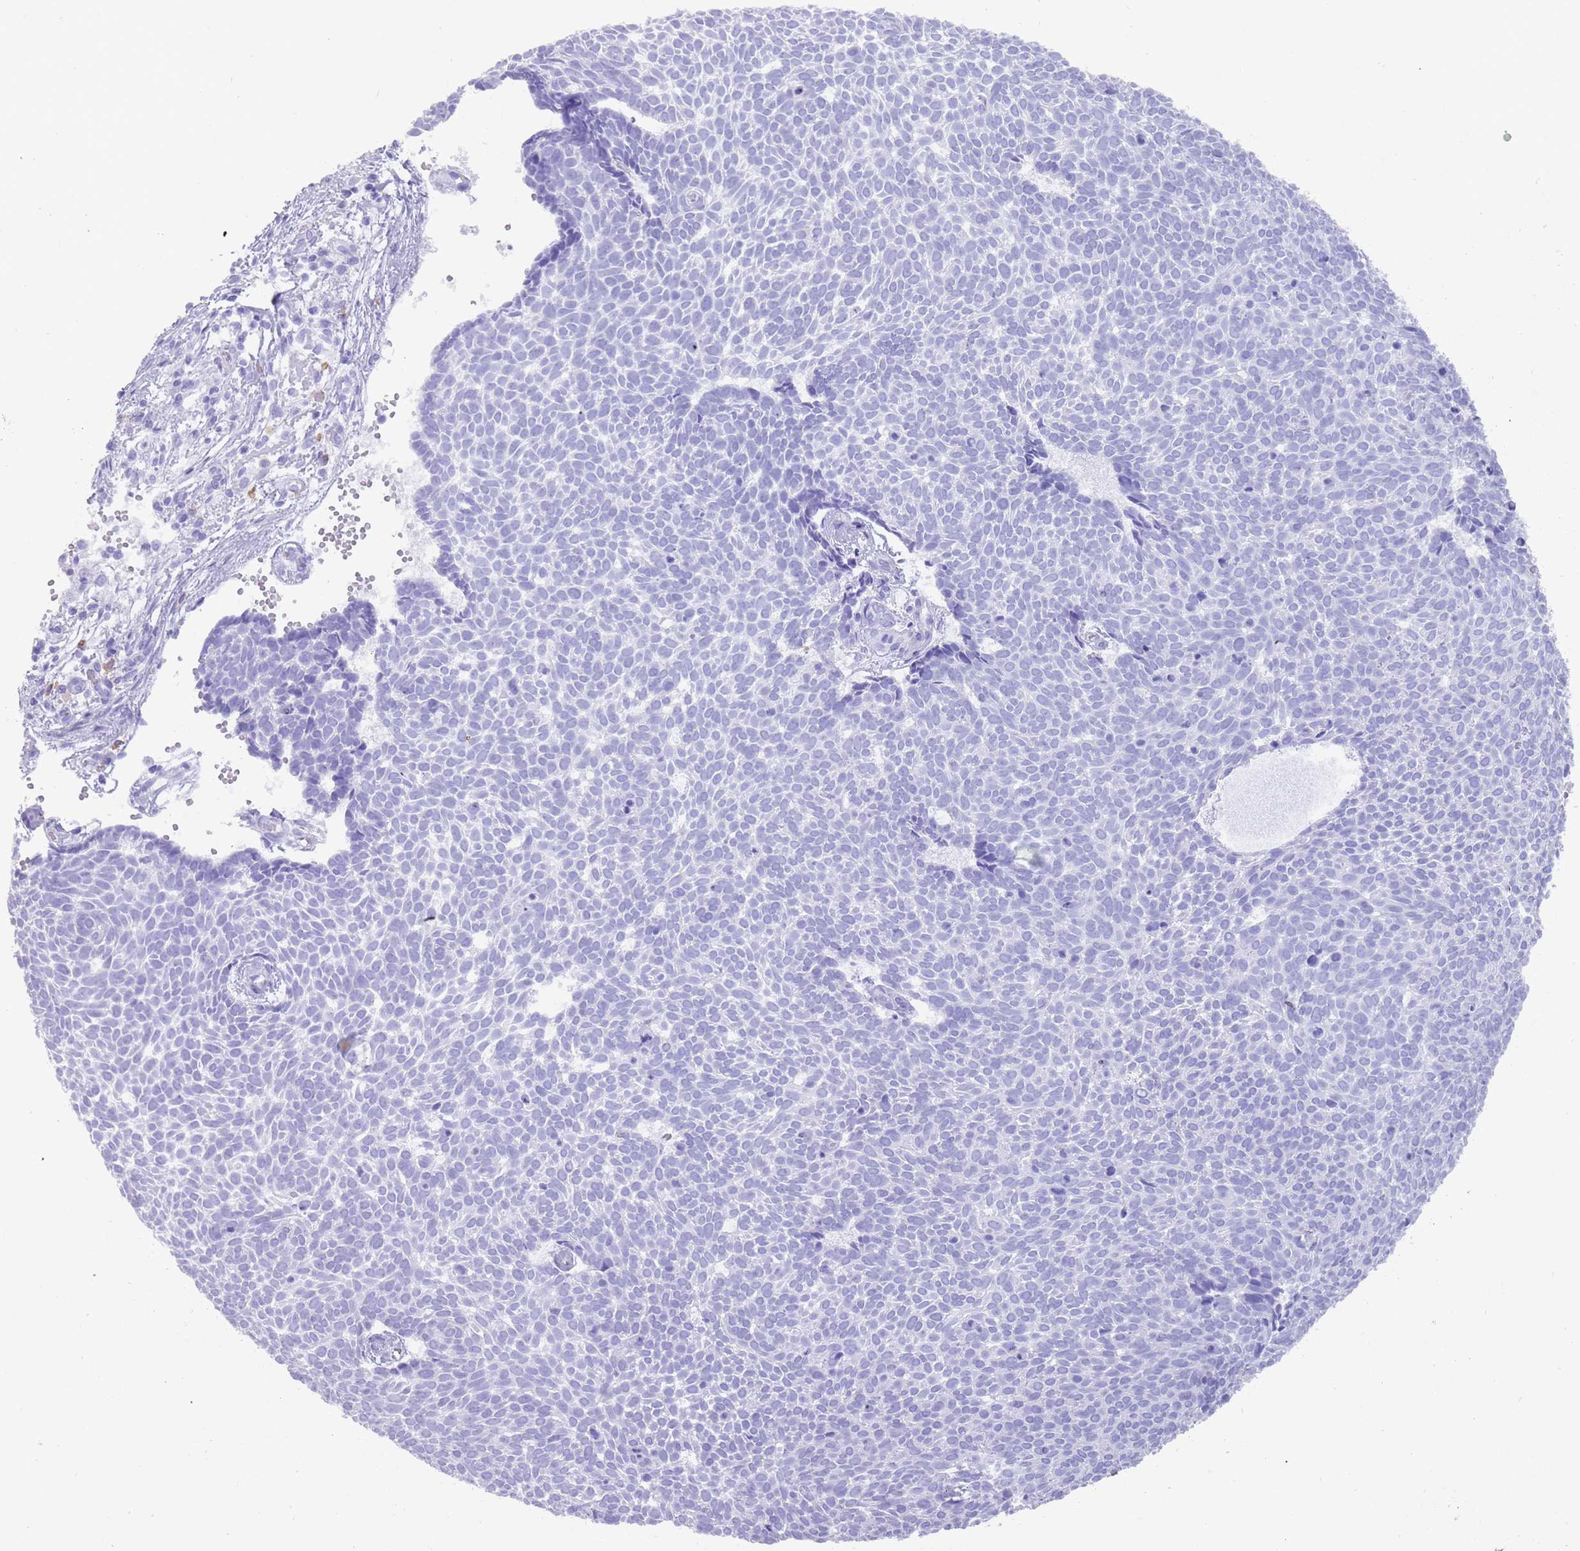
{"staining": {"intensity": "negative", "quantity": "none", "location": "none"}, "tissue": "skin cancer", "cell_type": "Tumor cells", "image_type": "cancer", "snomed": [{"axis": "morphology", "description": "Basal cell carcinoma"}, {"axis": "topography", "description": "Skin"}], "caption": "Tumor cells show no significant protein positivity in skin cancer (basal cell carcinoma). (DAB IHC with hematoxylin counter stain).", "gene": "MYADML2", "patient": {"sex": "male", "age": 61}}